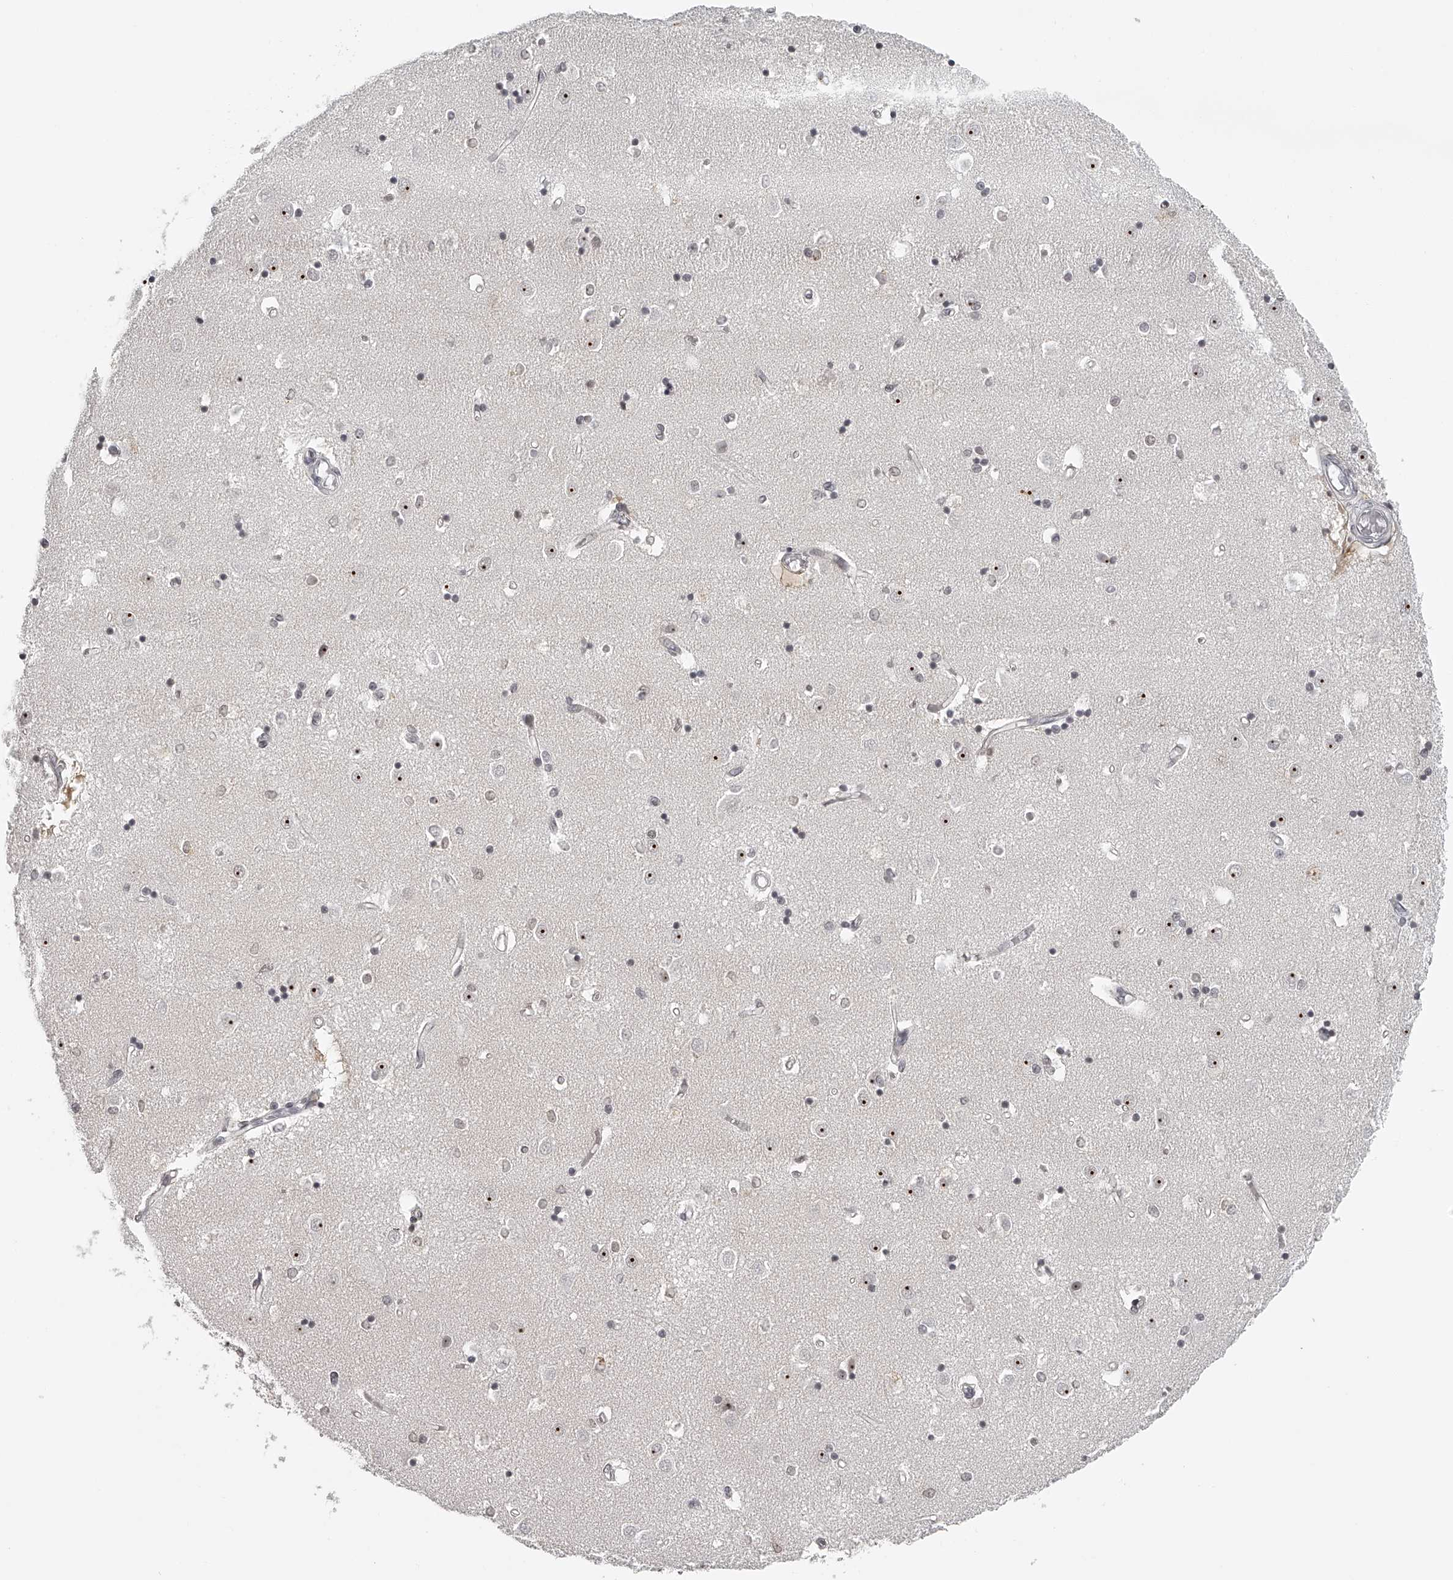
{"staining": {"intensity": "moderate", "quantity": "<25%", "location": "nuclear"}, "tissue": "caudate", "cell_type": "Glial cells", "image_type": "normal", "snomed": [{"axis": "morphology", "description": "Normal tissue, NOS"}, {"axis": "topography", "description": "Lateral ventricle wall"}], "caption": "Protein analysis of unremarkable caudate demonstrates moderate nuclear positivity in about <25% of glial cells.", "gene": "RNF220", "patient": {"sex": "male", "age": 45}}